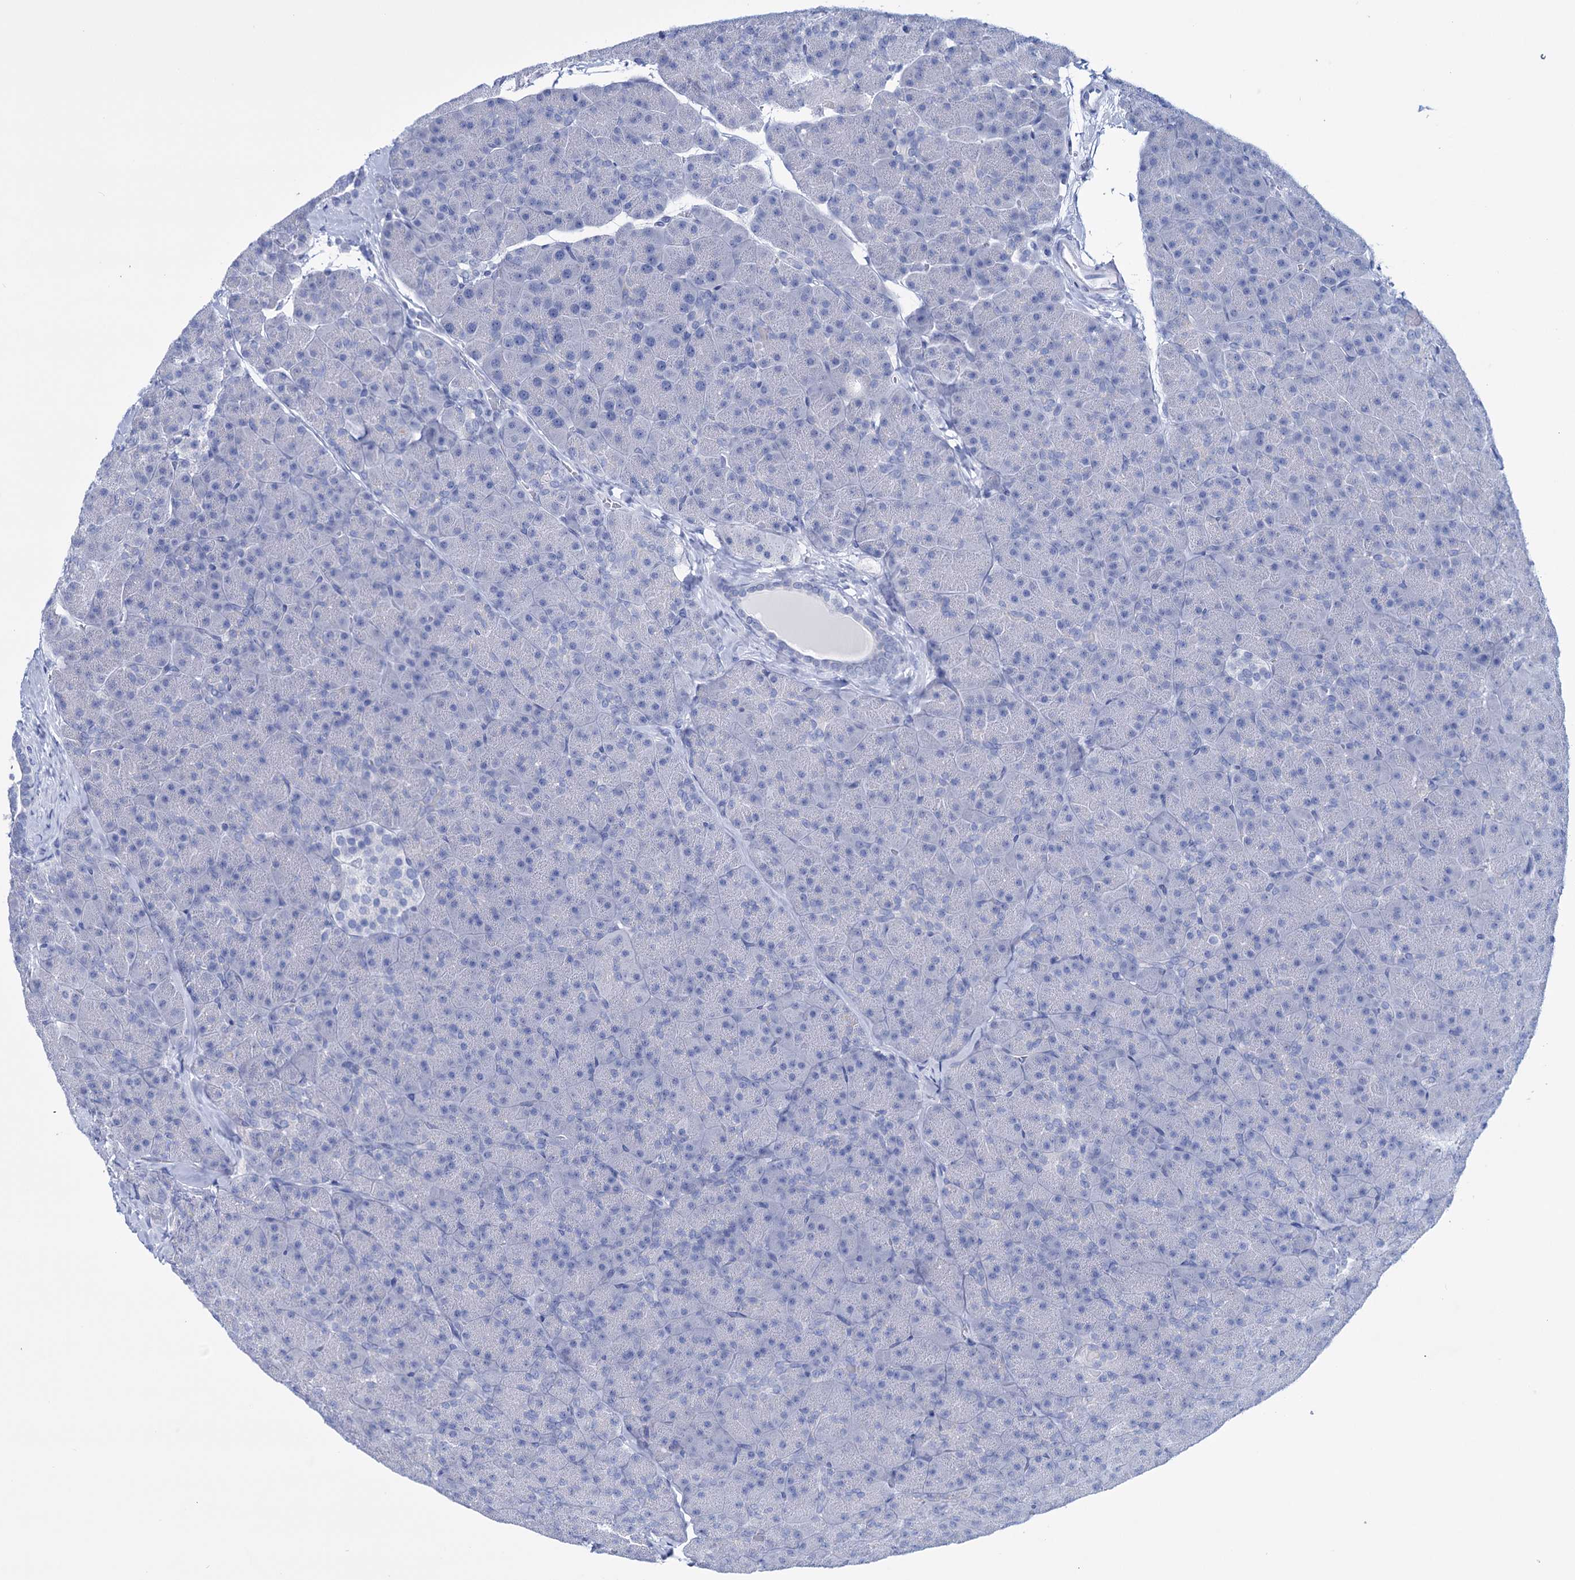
{"staining": {"intensity": "negative", "quantity": "none", "location": "none"}, "tissue": "pancreas", "cell_type": "Exocrine glandular cells", "image_type": "normal", "snomed": [{"axis": "morphology", "description": "Normal tissue, NOS"}, {"axis": "topography", "description": "Pancreas"}], "caption": "Immunohistochemical staining of normal human pancreas reveals no significant expression in exocrine glandular cells.", "gene": "FBXW12", "patient": {"sex": "male", "age": 36}}